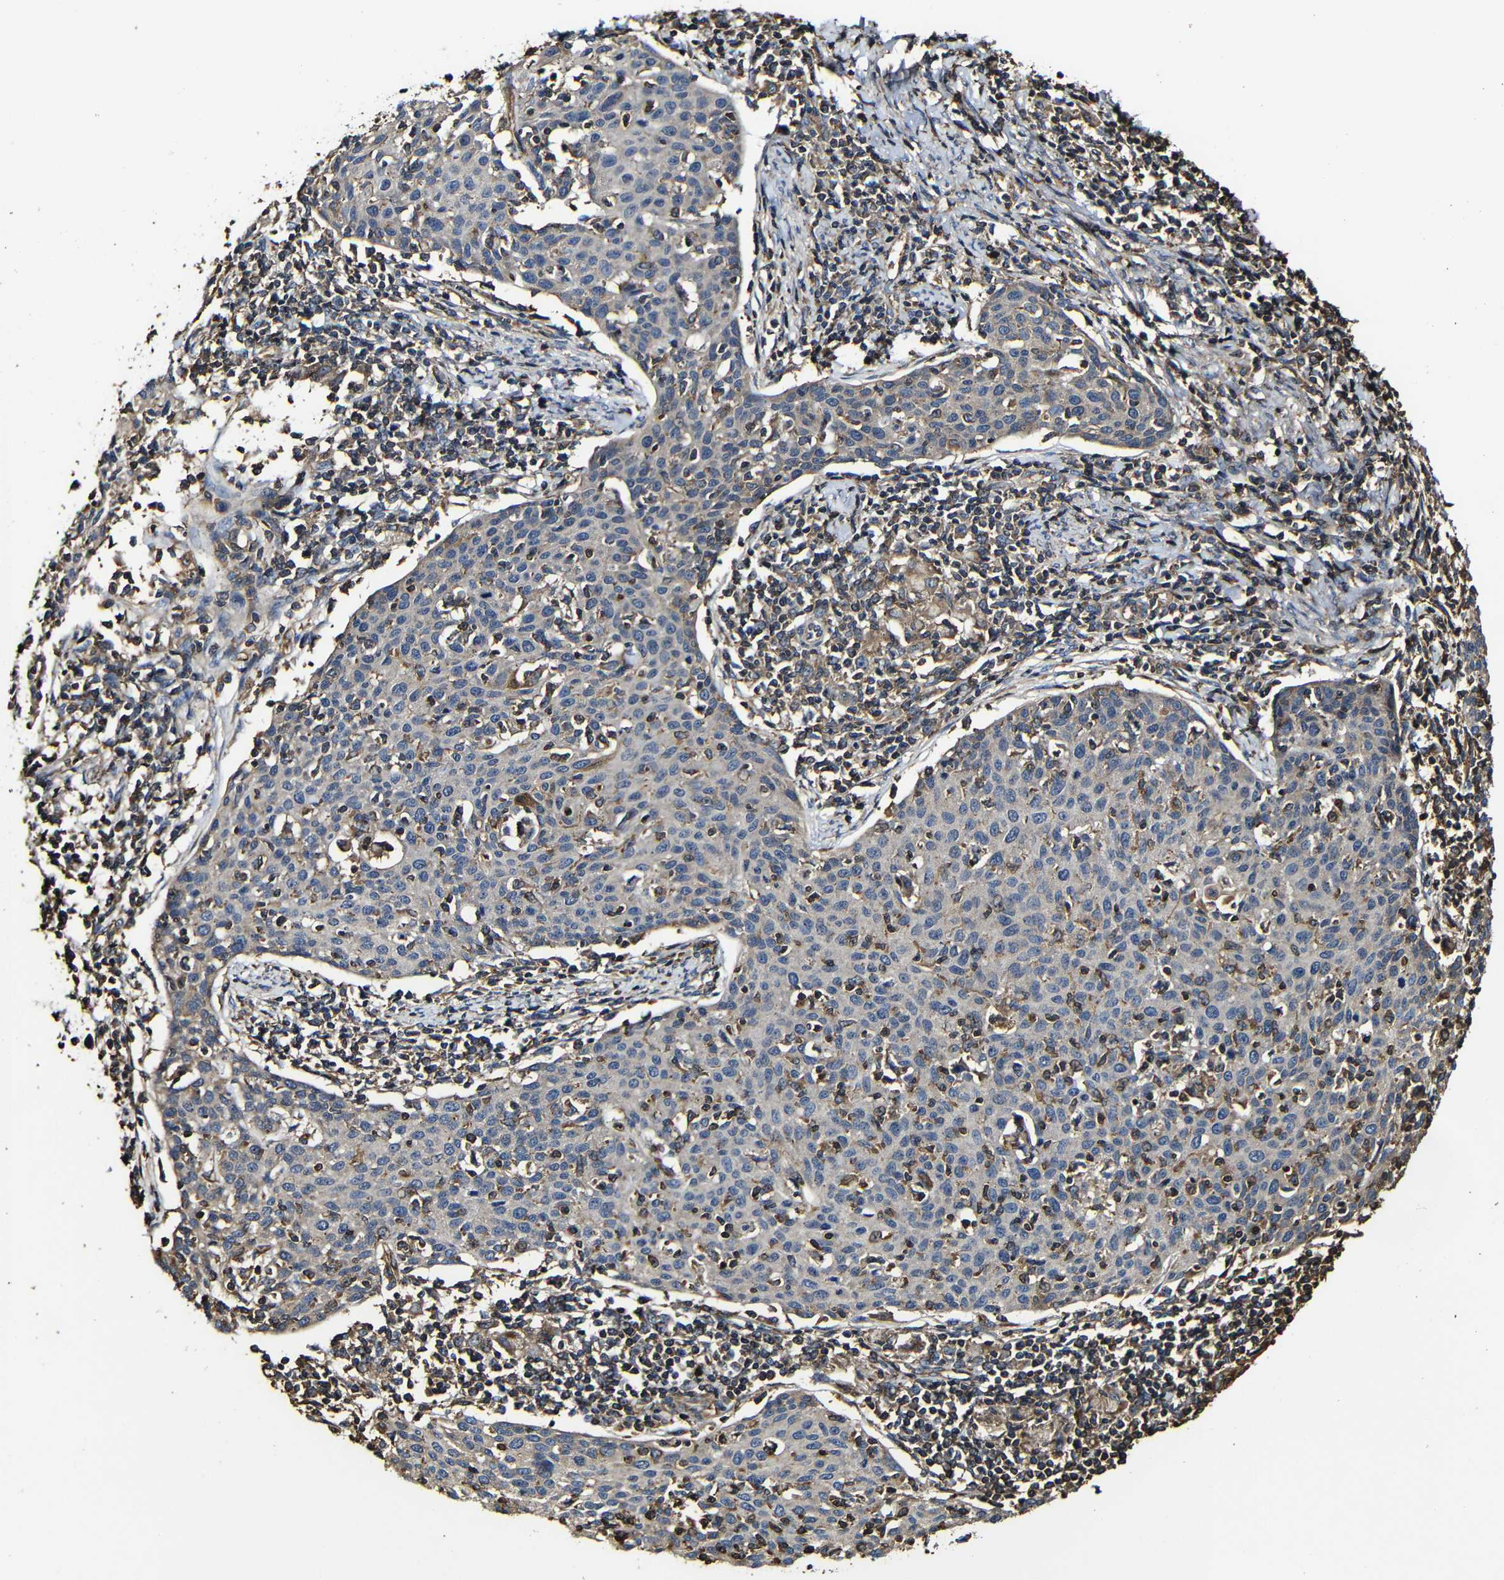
{"staining": {"intensity": "negative", "quantity": "none", "location": "none"}, "tissue": "cervical cancer", "cell_type": "Tumor cells", "image_type": "cancer", "snomed": [{"axis": "morphology", "description": "Squamous cell carcinoma, NOS"}, {"axis": "topography", "description": "Cervix"}], "caption": "DAB (3,3'-diaminobenzidine) immunohistochemical staining of human cervical cancer exhibits no significant staining in tumor cells.", "gene": "MSN", "patient": {"sex": "female", "age": 38}}